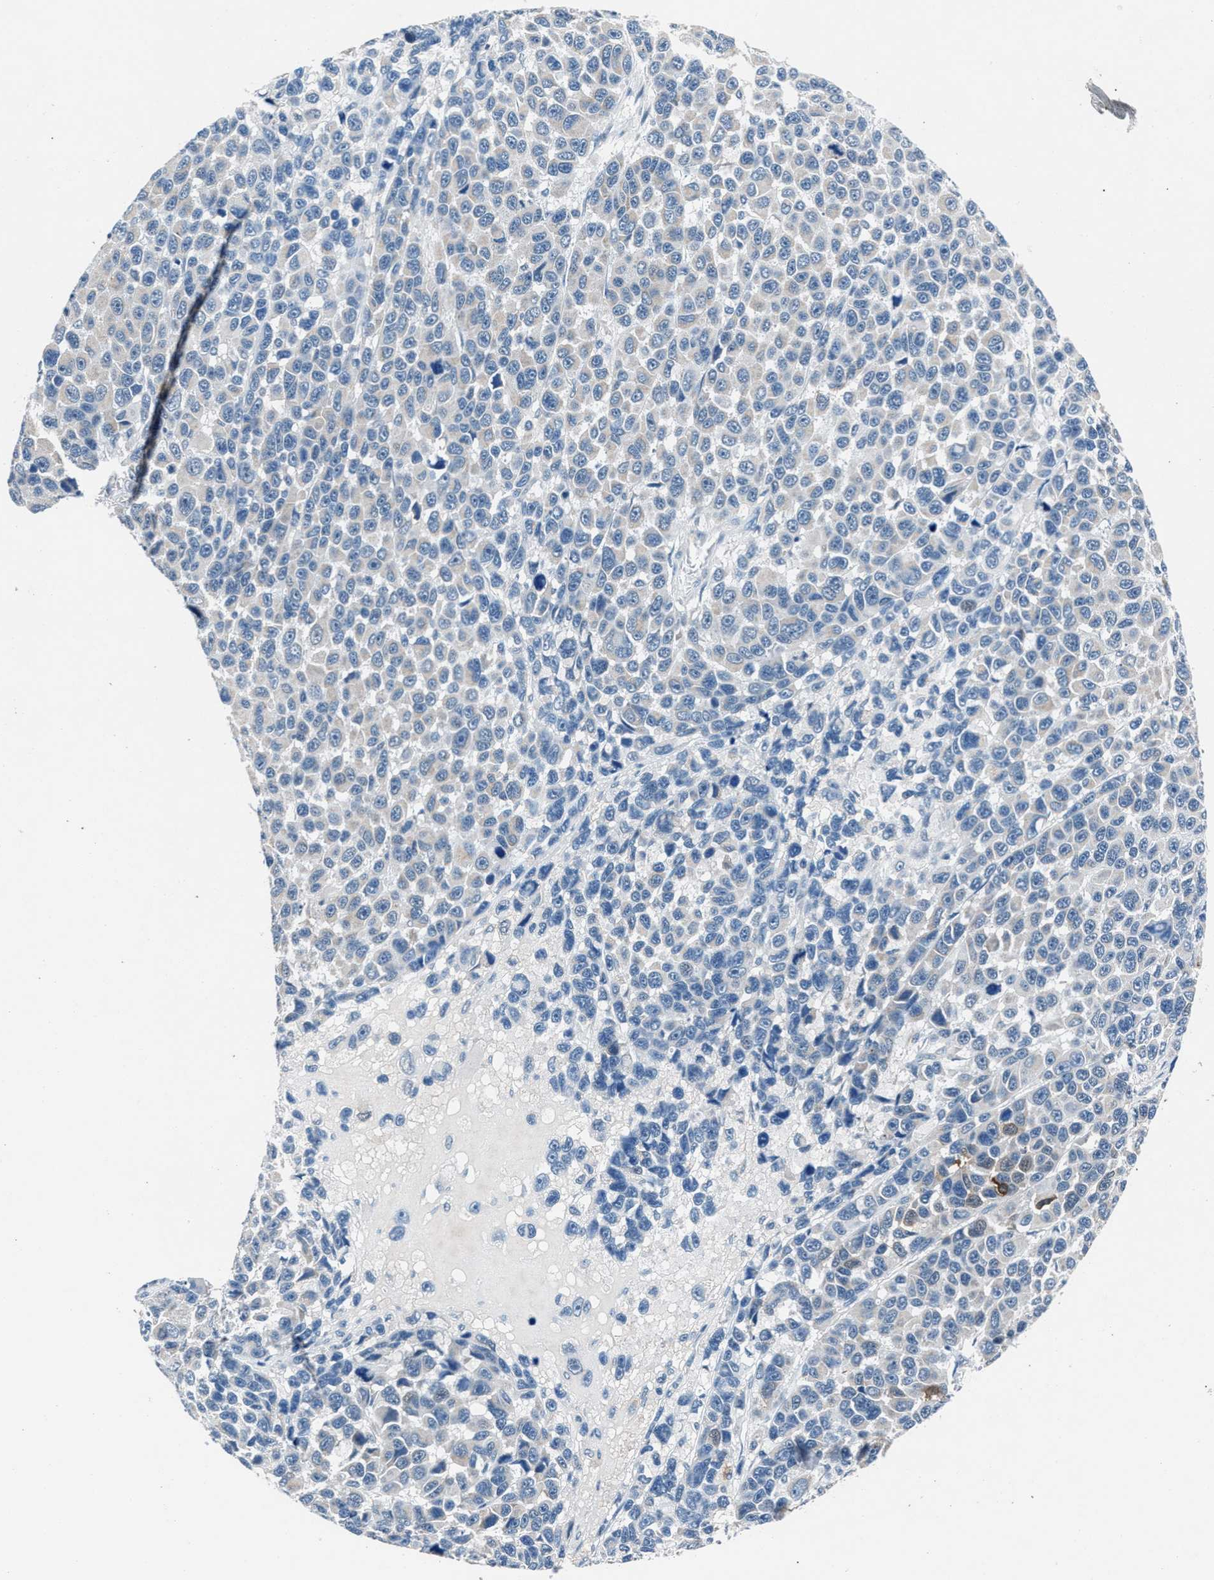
{"staining": {"intensity": "negative", "quantity": "none", "location": "none"}, "tissue": "melanoma", "cell_type": "Tumor cells", "image_type": "cancer", "snomed": [{"axis": "morphology", "description": "Malignant melanoma, NOS"}, {"axis": "topography", "description": "Skin"}], "caption": "Immunohistochemistry (IHC) image of neoplastic tissue: melanoma stained with DAB demonstrates no significant protein expression in tumor cells. The staining was performed using DAB to visualize the protein expression in brown, while the nuclei were stained in blue with hematoxylin (Magnification: 20x).", "gene": "DENND6B", "patient": {"sex": "male", "age": 53}}